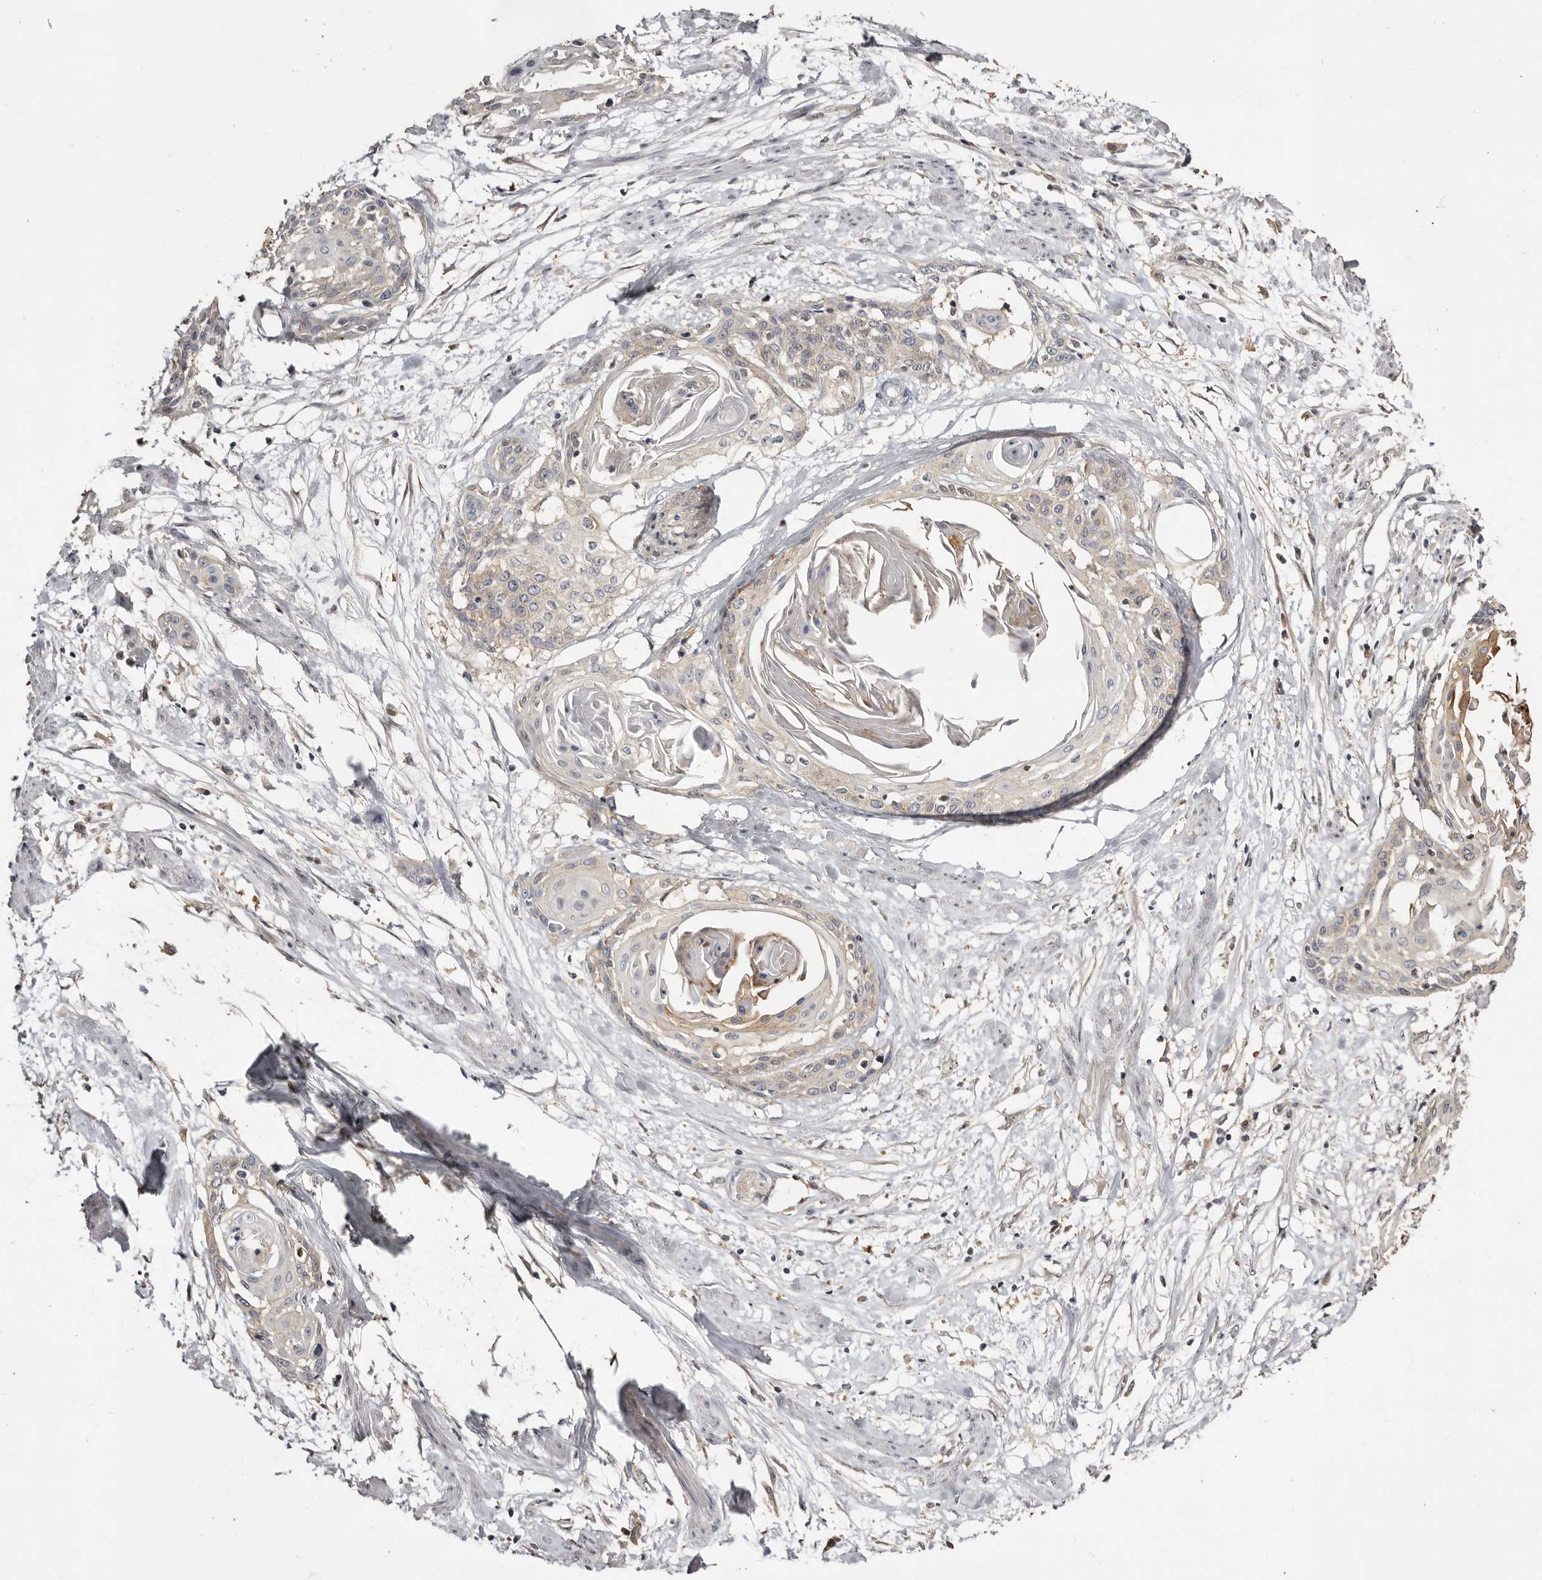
{"staining": {"intensity": "weak", "quantity": "<25%", "location": "cytoplasmic/membranous"}, "tissue": "cervical cancer", "cell_type": "Tumor cells", "image_type": "cancer", "snomed": [{"axis": "morphology", "description": "Squamous cell carcinoma, NOS"}, {"axis": "topography", "description": "Cervix"}], "caption": "A high-resolution histopathology image shows immunohistochemistry (IHC) staining of cervical cancer, which shows no significant staining in tumor cells.", "gene": "INAVA", "patient": {"sex": "female", "age": 57}}